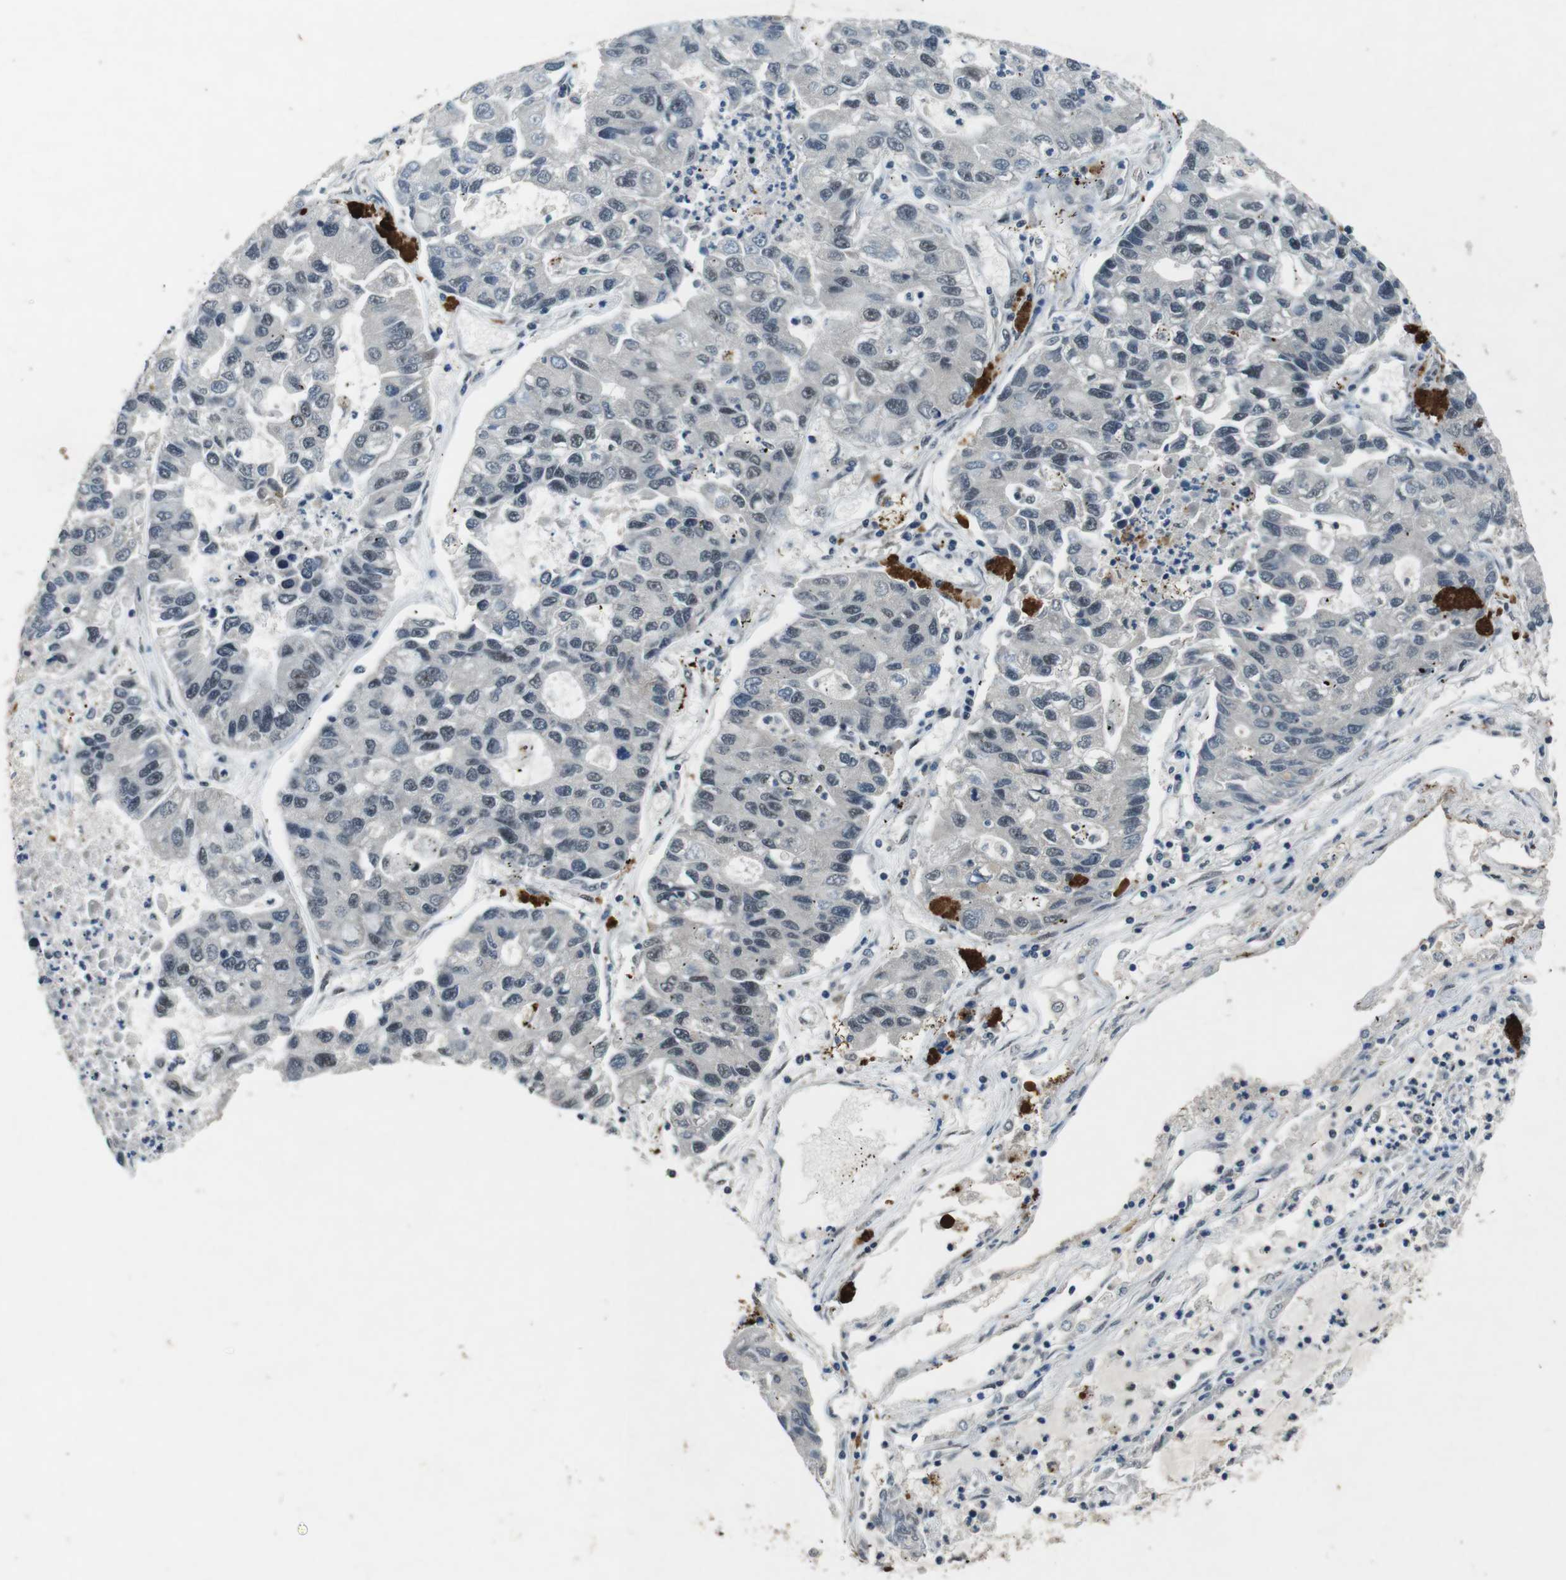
{"staining": {"intensity": "negative", "quantity": "none", "location": "none"}, "tissue": "lung cancer", "cell_type": "Tumor cells", "image_type": "cancer", "snomed": [{"axis": "morphology", "description": "Adenocarcinoma, NOS"}, {"axis": "topography", "description": "Lung"}], "caption": "DAB immunohistochemical staining of lung cancer exhibits no significant staining in tumor cells.", "gene": "USP7", "patient": {"sex": "female", "age": 51}}